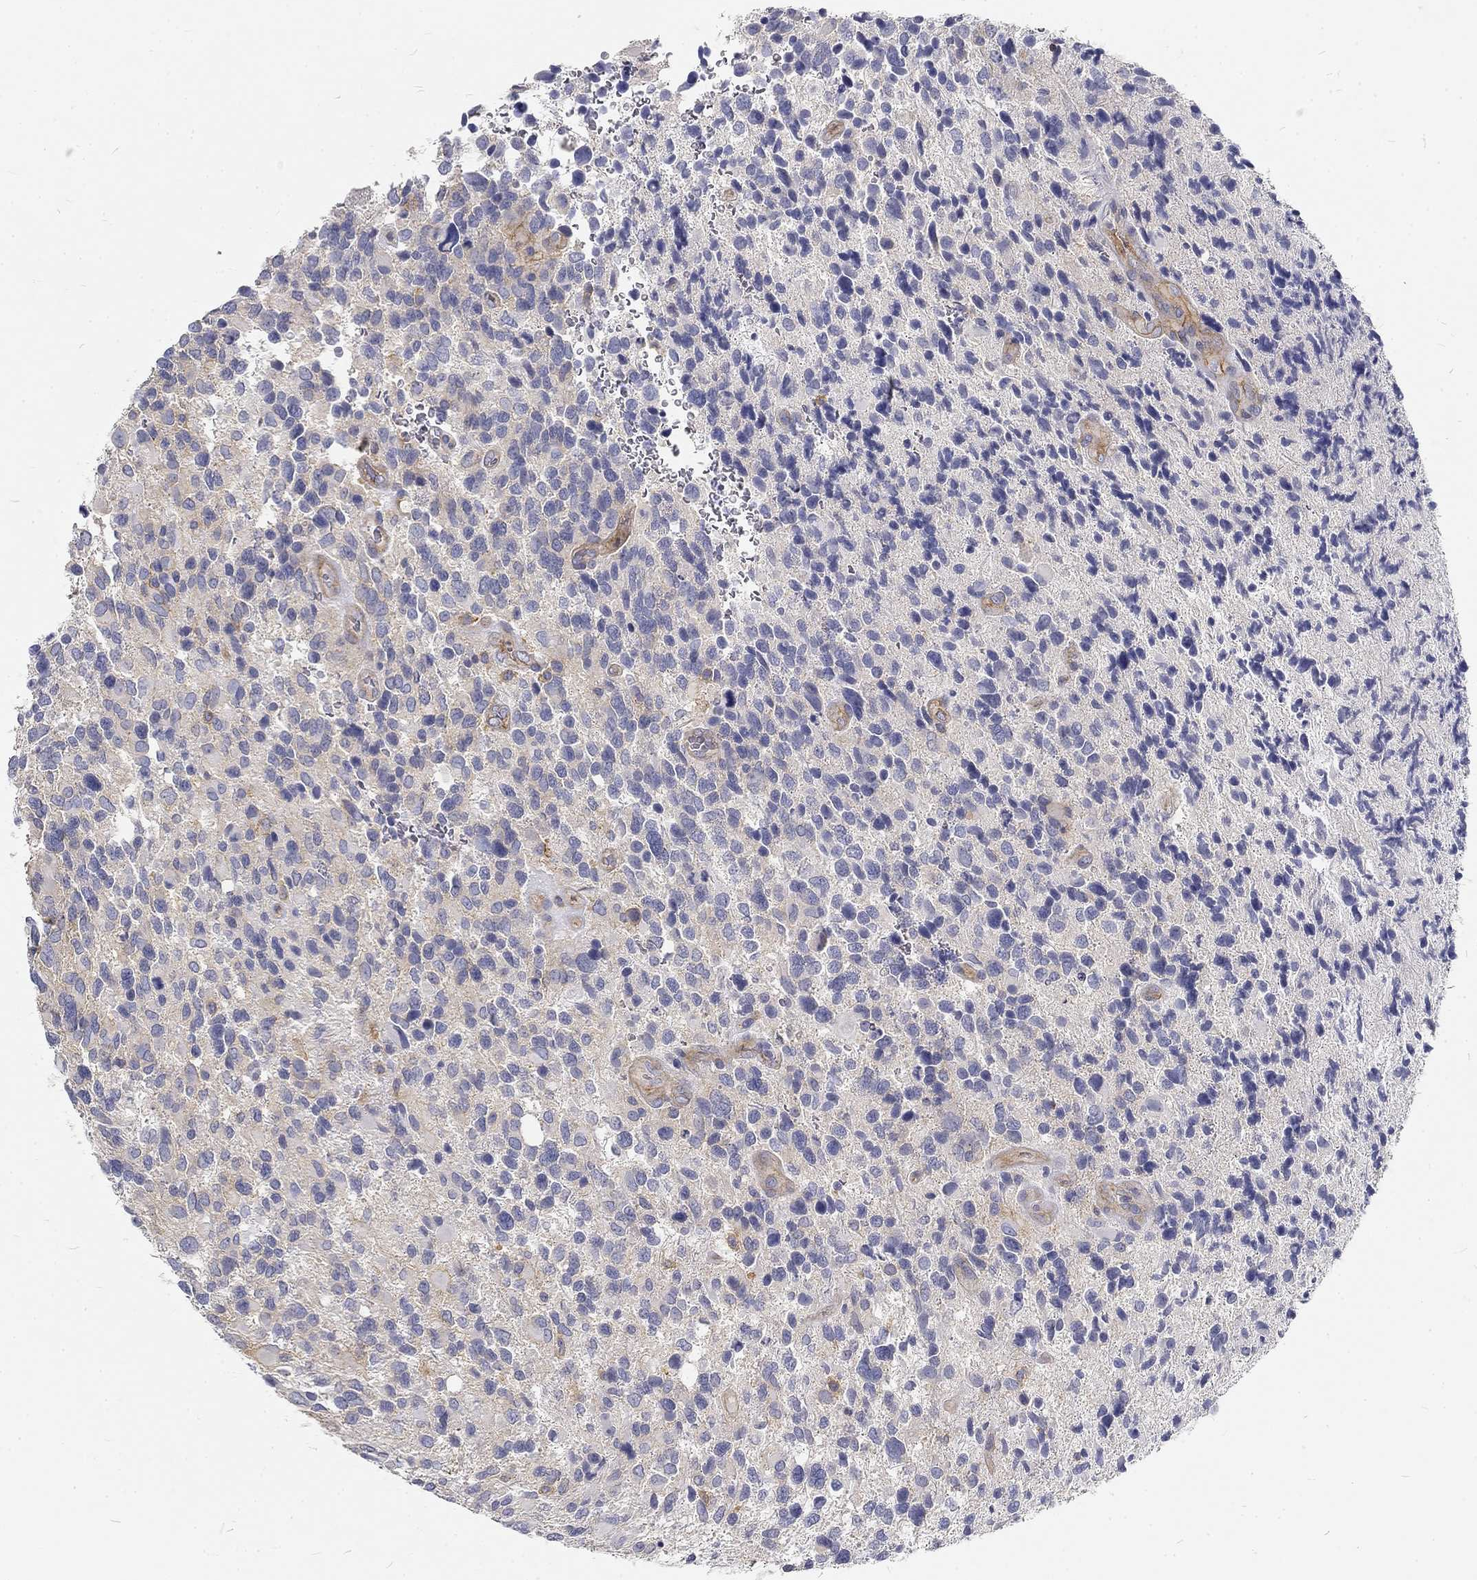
{"staining": {"intensity": "negative", "quantity": "none", "location": "none"}, "tissue": "glioma", "cell_type": "Tumor cells", "image_type": "cancer", "snomed": [{"axis": "morphology", "description": "Glioma, malignant, Low grade"}, {"axis": "topography", "description": "Brain"}], "caption": "The histopathology image displays no significant positivity in tumor cells of malignant low-grade glioma.", "gene": "MTMR11", "patient": {"sex": "female", "age": 32}}